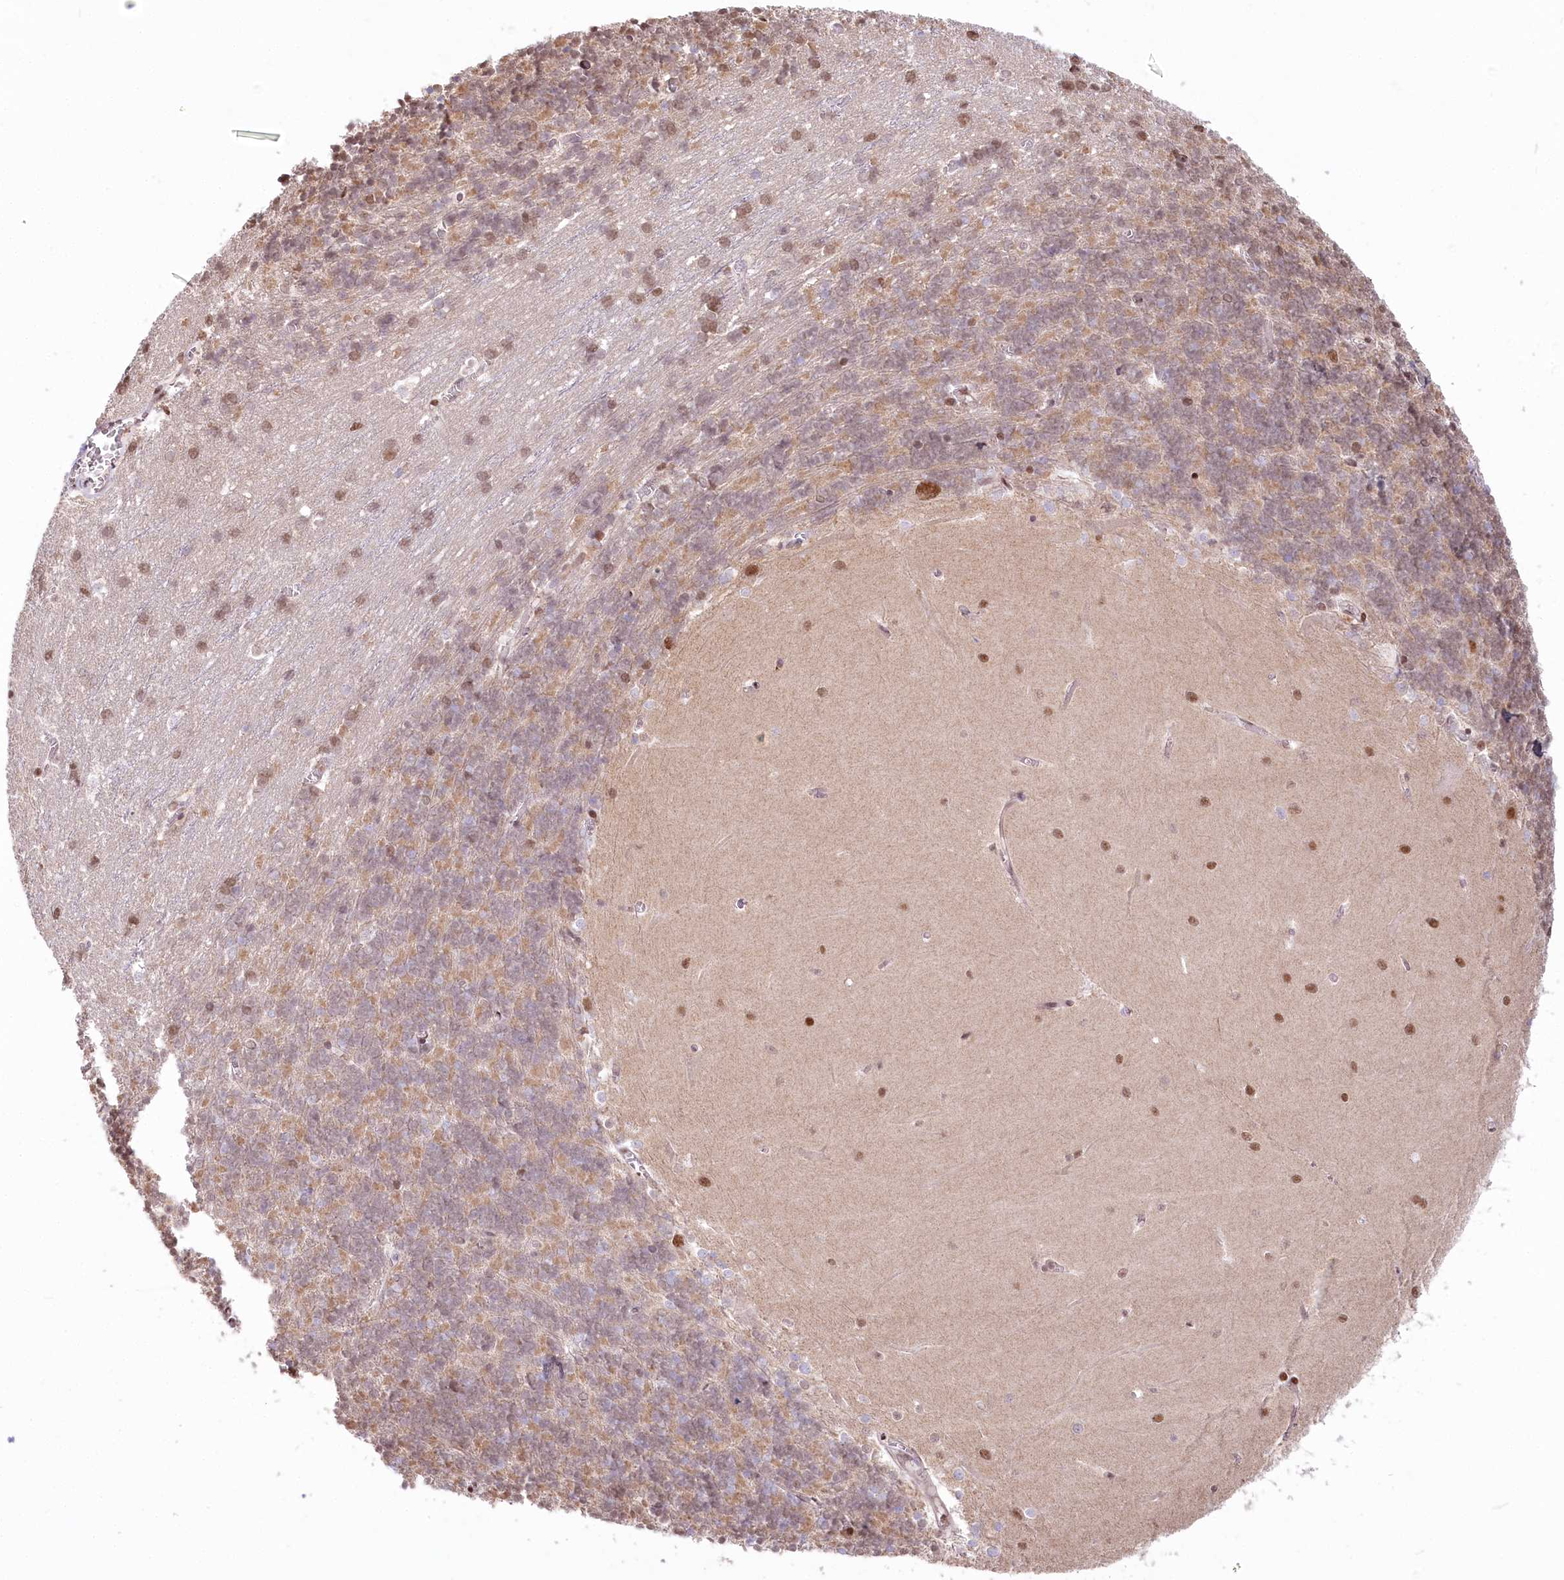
{"staining": {"intensity": "weak", "quantity": "25%-75%", "location": "cytoplasmic/membranous"}, "tissue": "cerebellum", "cell_type": "Cells in granular layer", "image_type": "normal", "snomed": [{"axis": "morphology", "description": "Normal tissue, NOS"}, {"axis": "topography", "description": "Cerebellum"}], "caption": "Cerebellum stained with DAB IHC displays low levels of weak cytoplasmic/membranous staining in approximately 25%-75% of cells in granular layer.", "gene": "PYURF", "patient": {"sex": "male", "age": 37}}